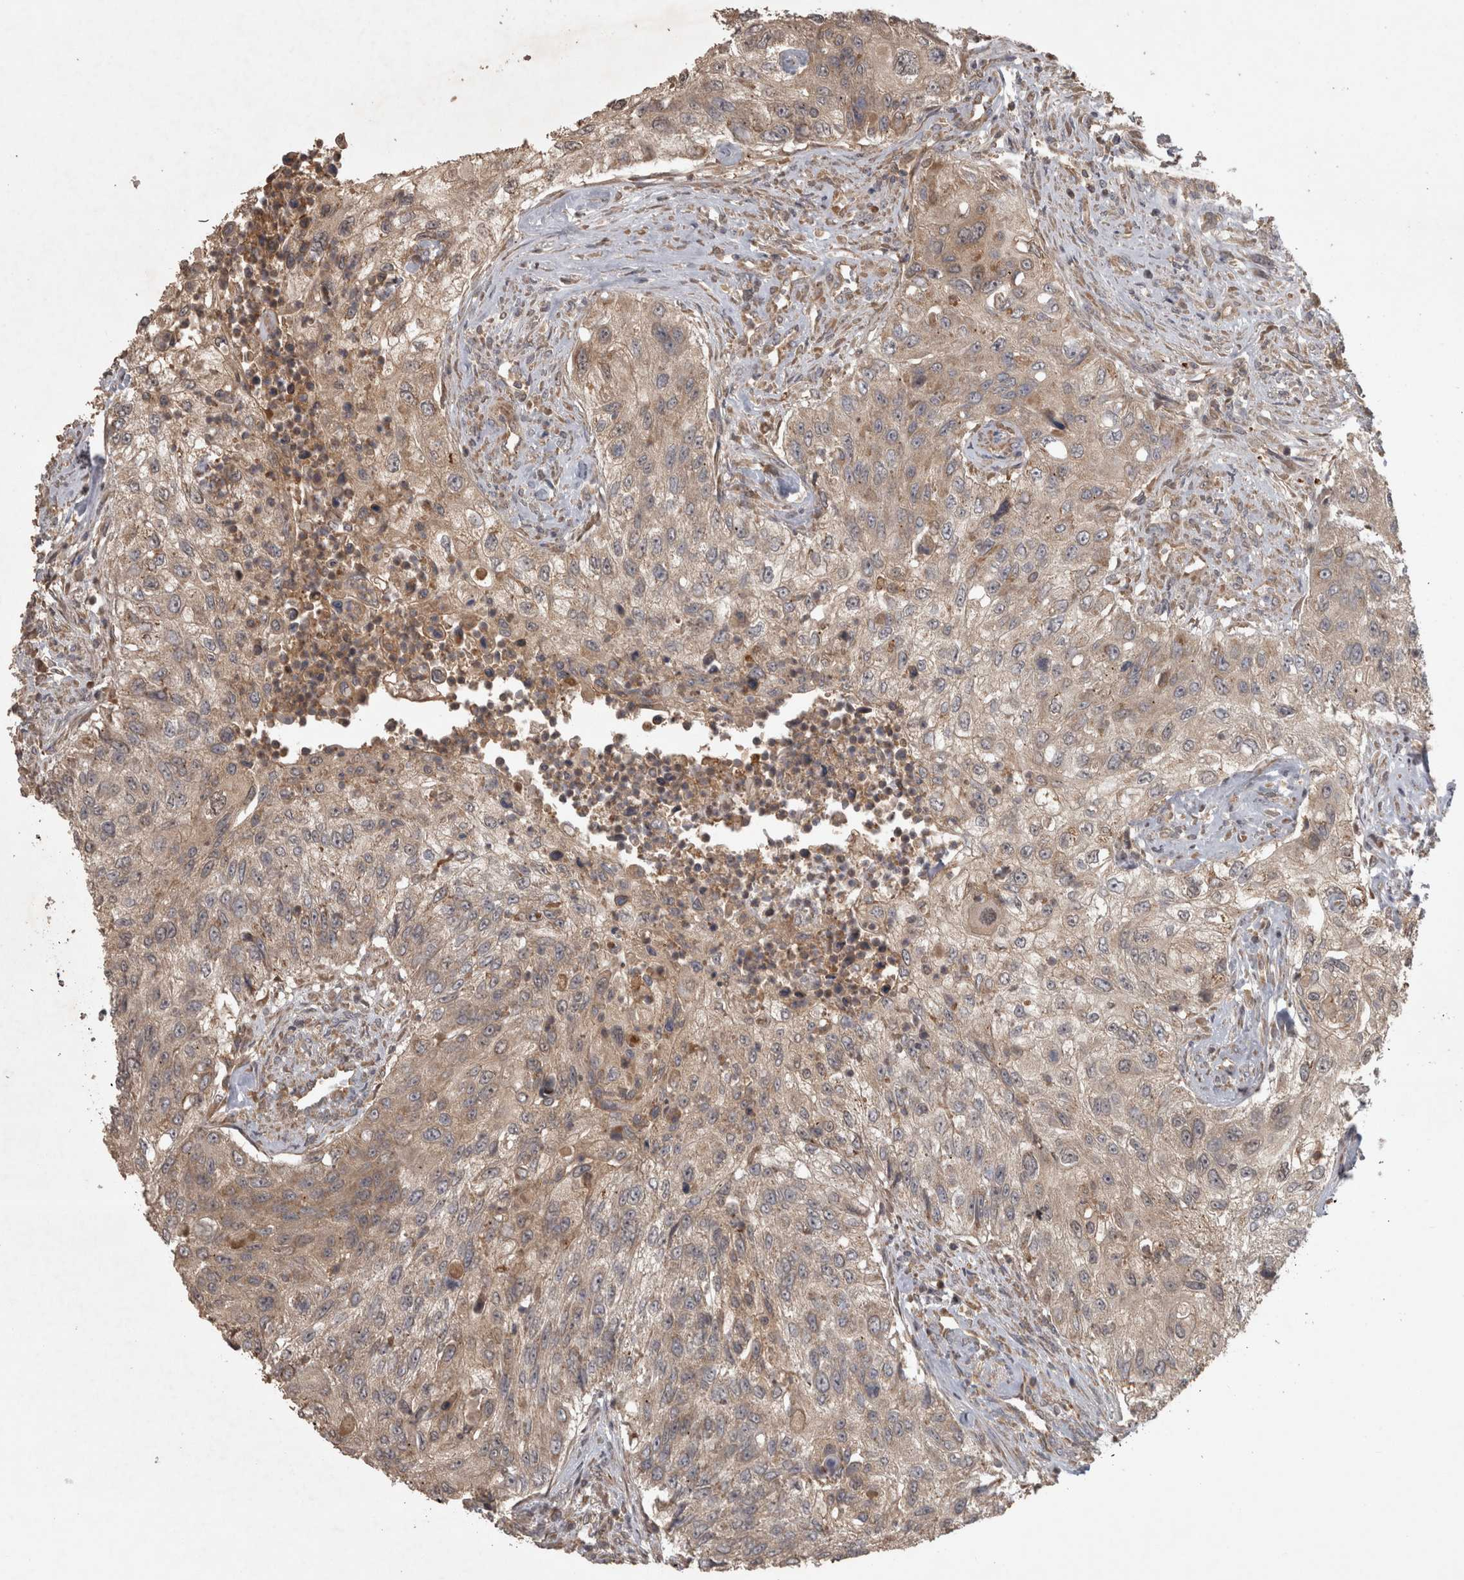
{"staining": {"intensity": "weak", "quantity": ">75%", "location": "cytoplasmic/membranous"}, "tissue": "urothelial cancer", "cell_type": "Tumor cells", "image_type": "cancer", "snomed": [{"axis": "morphology", "description": "Urothelial carcinoma, High grade"}, {"axis": "topography", "description": "Urinary bladder"}], "caption": "Immunohistochemistry of urothelial carcinoma (high-grade) displays low levels of weak cytoplasmic/membranous positivity in approximately >75% of tumor cells.", "gene": "MICU3", "patient": {"sex": "female", "age": 60}}